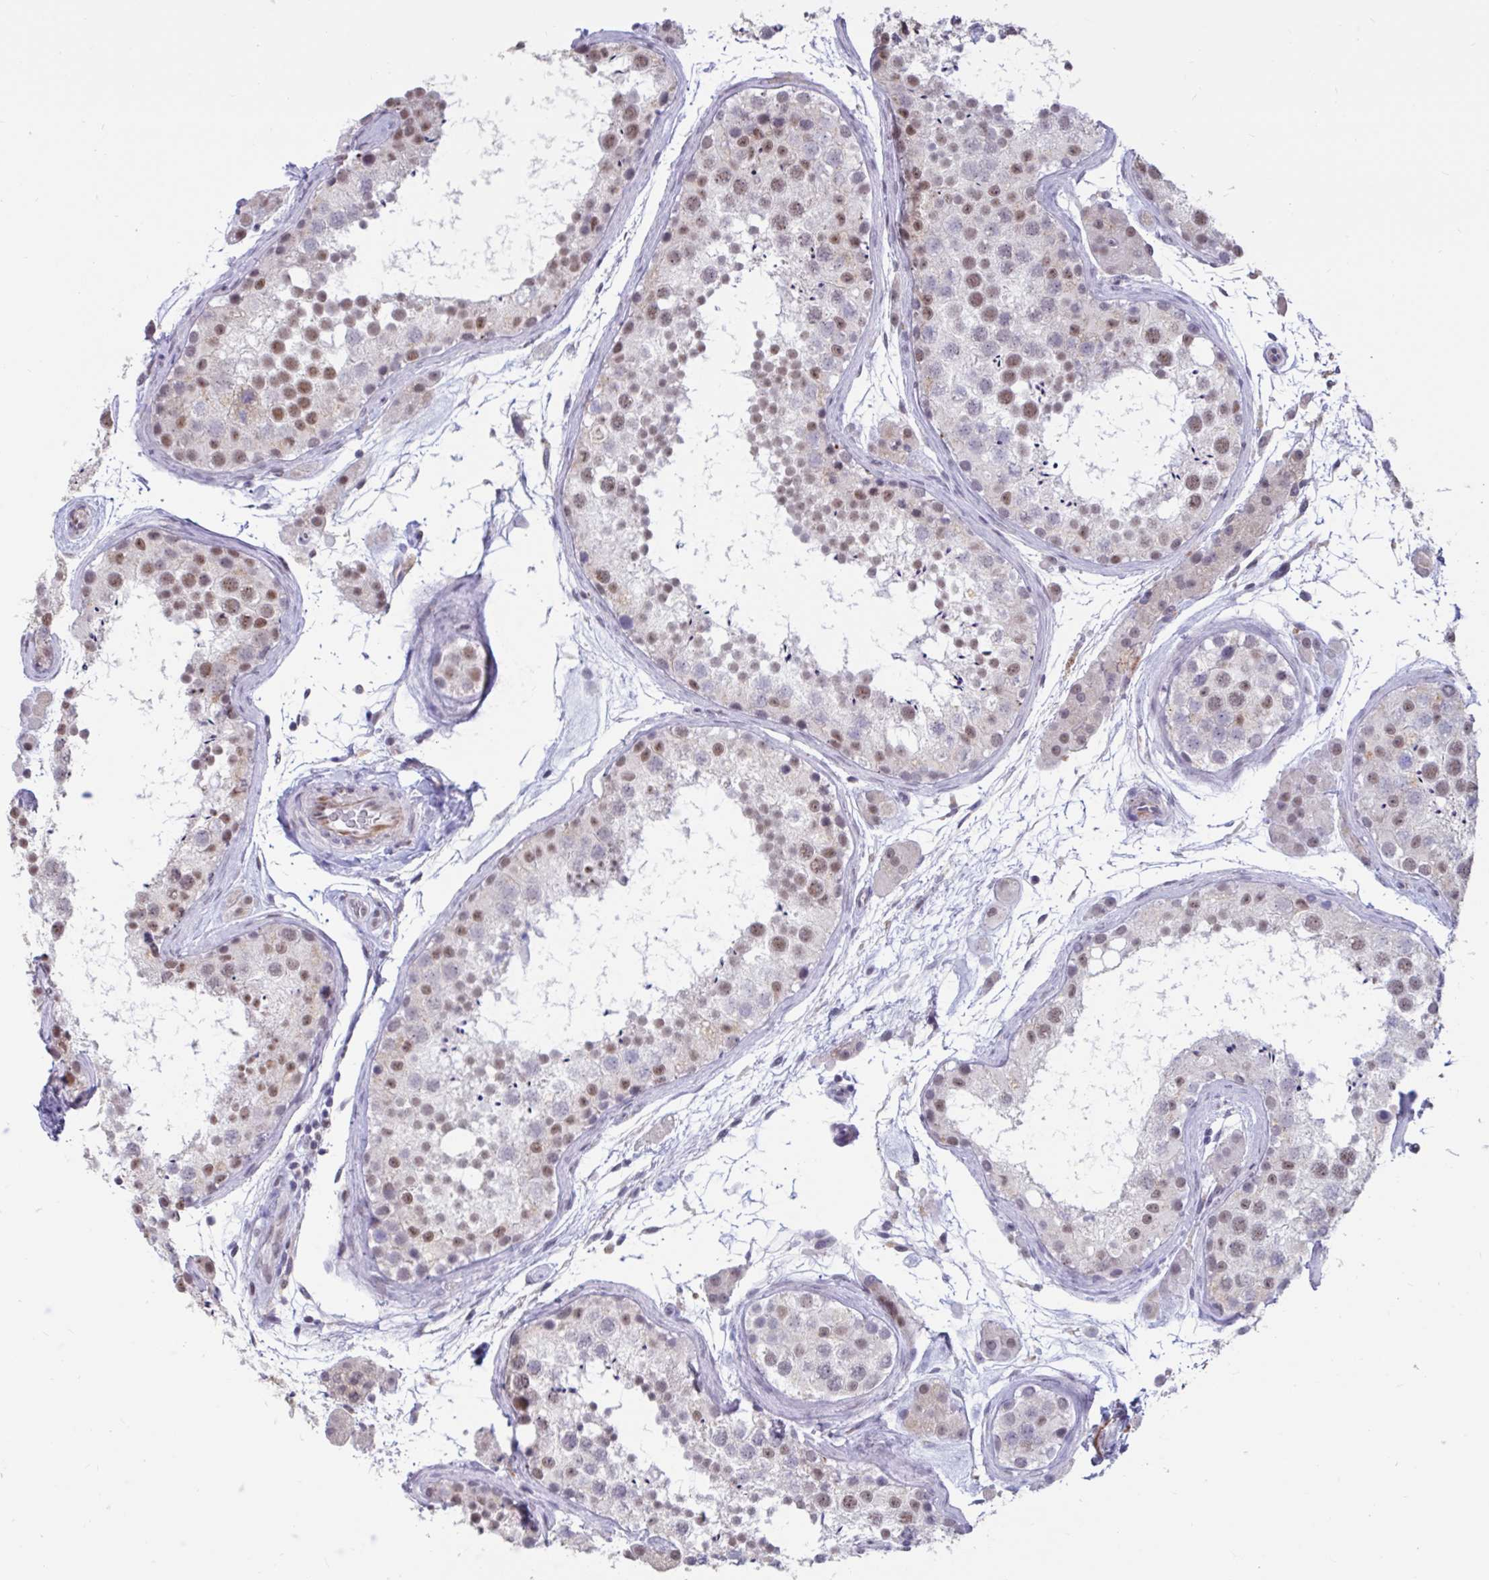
{"staining": {"intensity": "moderate", "quantity": ">75%", "location": "nuclear"}, "tissue": "testis", "cell_type": "Cells in seminiferous ducts", "image_type": "normal", "snomed": [{"axis": "morphology", "description": "Normal tissue, NOS"}, {"axis": "topography", "description": "Testis"}], "caption": "An immunohistochemistry image of normal tissue is shown. Protein staining in brown labels moderate nuclear positivity in testis within cells in seminiferous ducts. (DAB (3,3'-diaminobenzidine) IHC with brightfield microscopy, high magnification).", "gene": "DDX39A", "patient": {"sex": "male", "age": 41}}